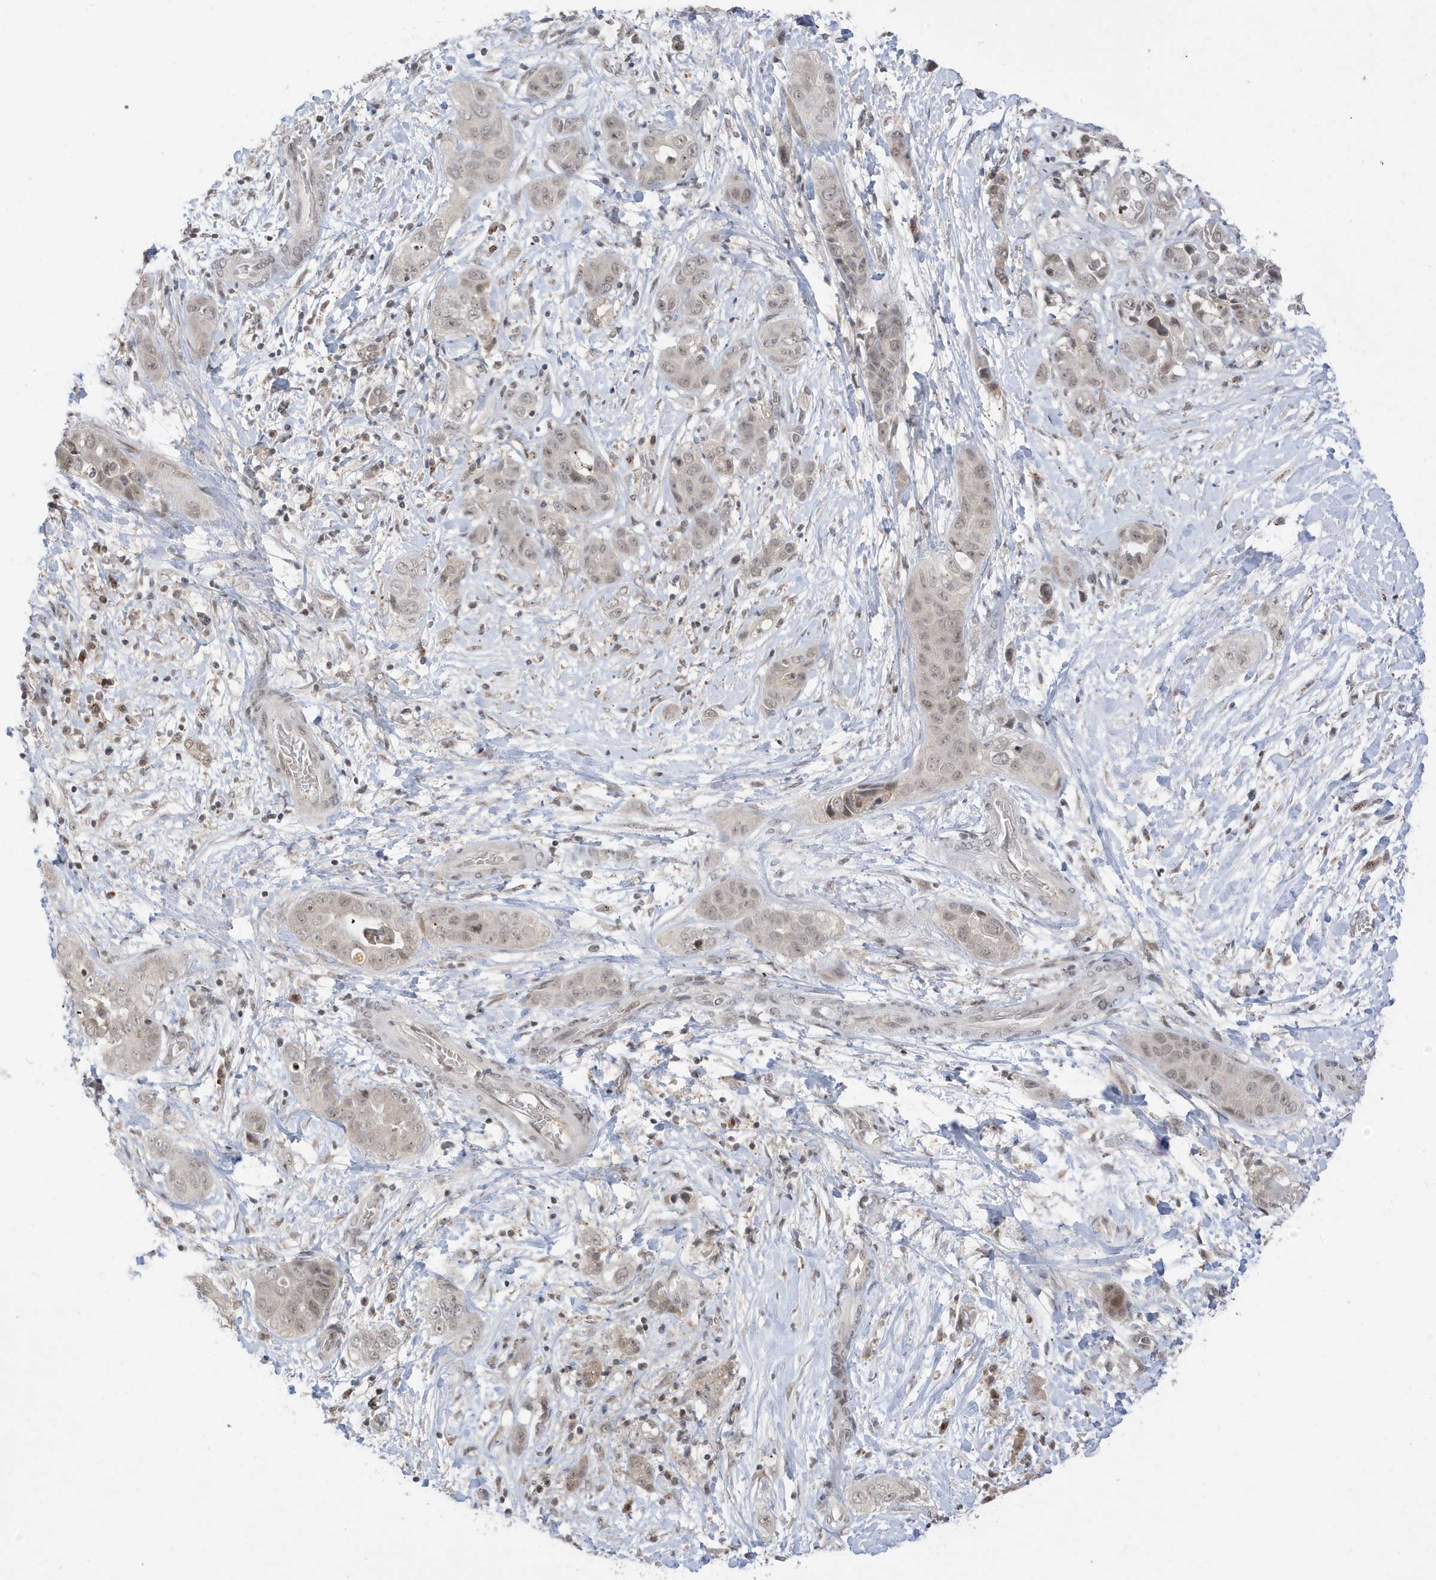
{"staining": {"intensity": "weak", "quantity": ">75%", "location": "nuclear"}, "tissue": "liver cancer", "cell_type": "Tumor cells", "image_type": "cancer", "snomed": [{"axis": "morphology", "description": "Cholangiocarcinoma"}, {"axis": "topography", "description": "Liver"}], "caption": "A micrograph showing weak nuclear staining in about >75% of tumor cells in liver cancer (cholangiocarcinoma), as visualized by brown immunohistochemical staining.", "gene": "TAB3", "patient": {"sex": "female", "age": 52}}